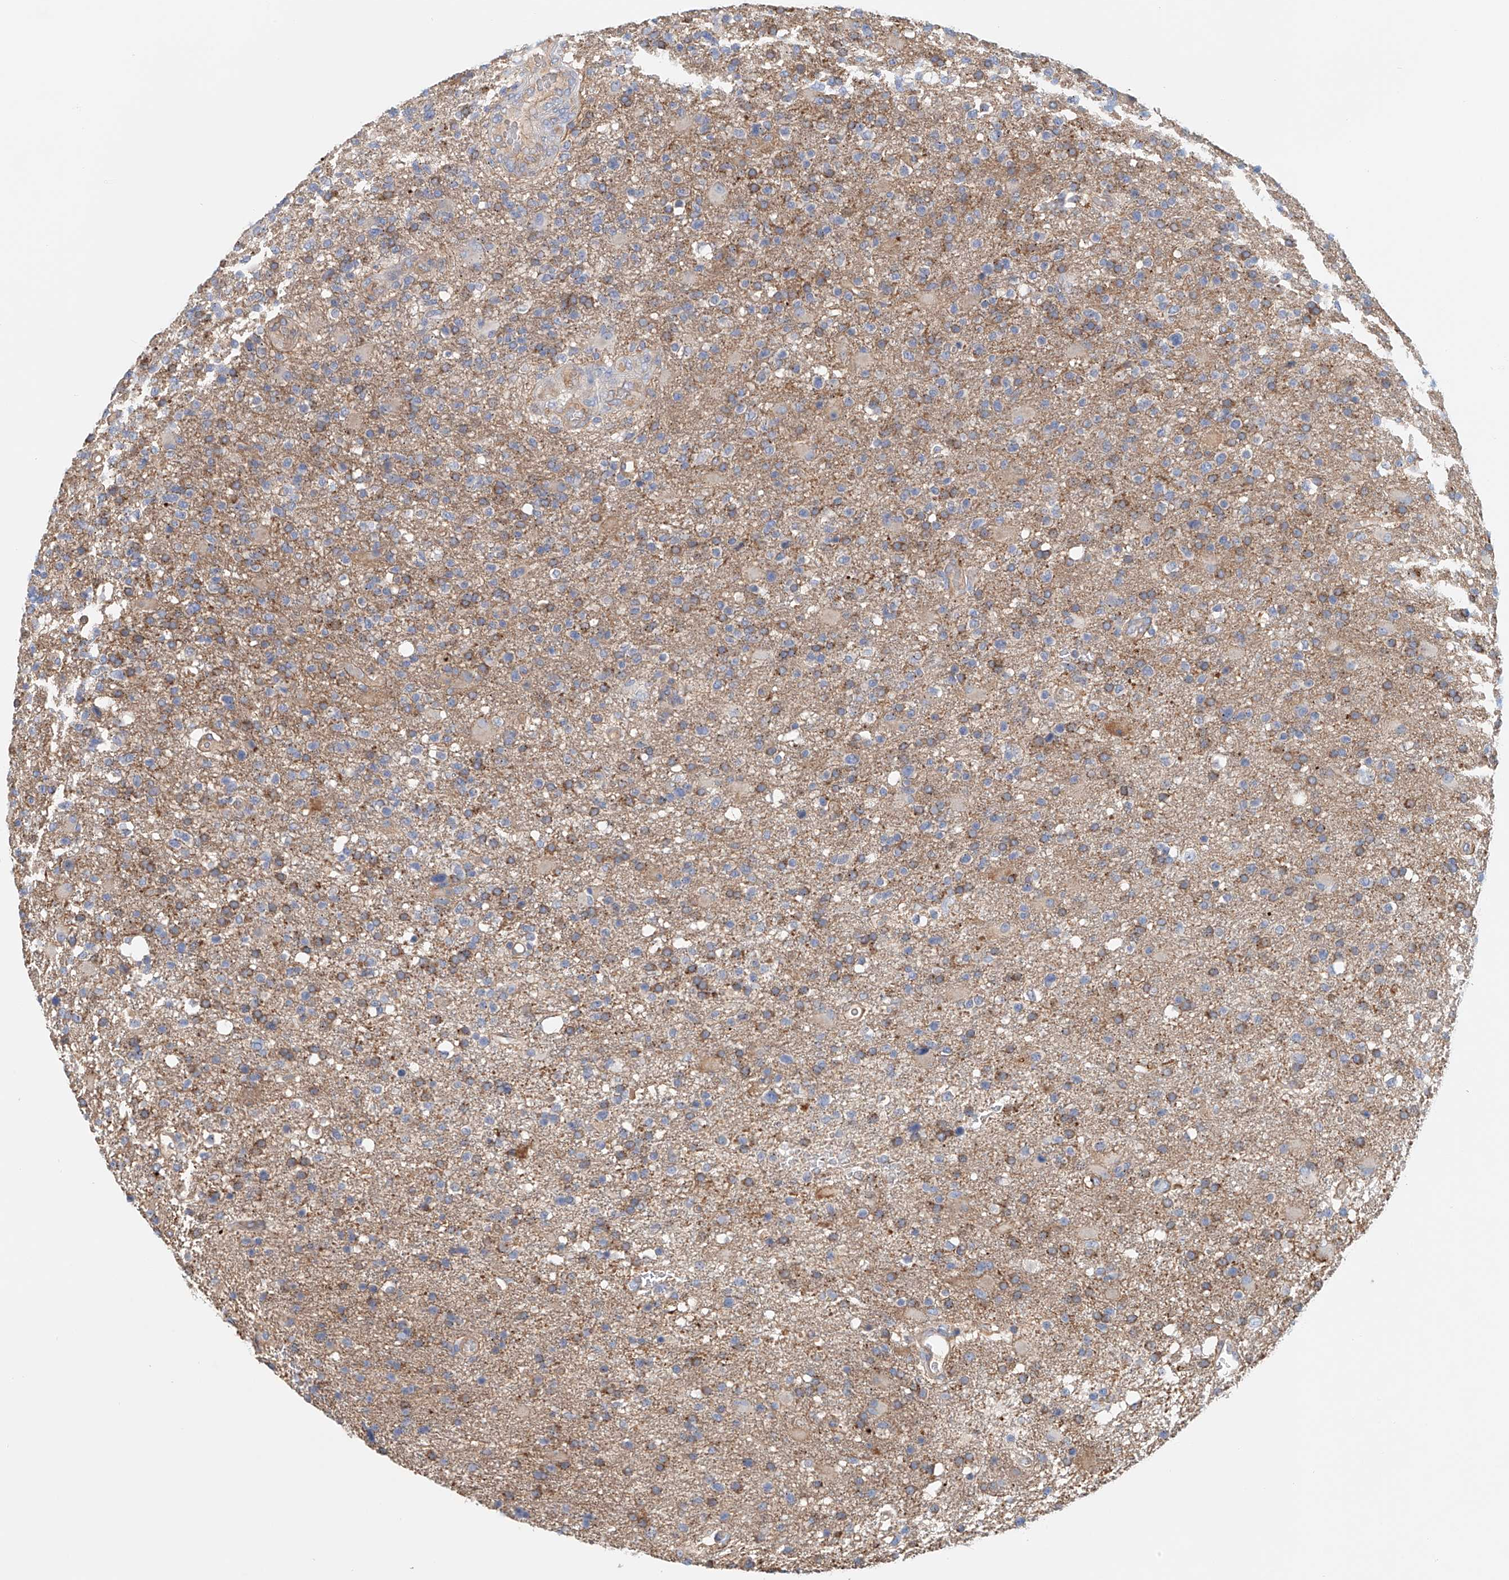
{"staining": {"intensity": "moderate", "quantity": "25%-75%", "location": "cytoplasmic/membranous"}, "tissue": "glioma", "cell_type": "Tumor cells", "image_type": "cancer", "snomed": [{"axis": "morphology", "description": "Glioma, malignant, High grade"}, {"axis": "topography", "description": "Brain"}], "caption": "Moderate cytoplasmic/membranous protein staining is seen in approximately 25%-75% of tumor cells in malignant high-grade glioma.", "gene": "FRYL", "patient": {"sex": "male", "age": 72}}